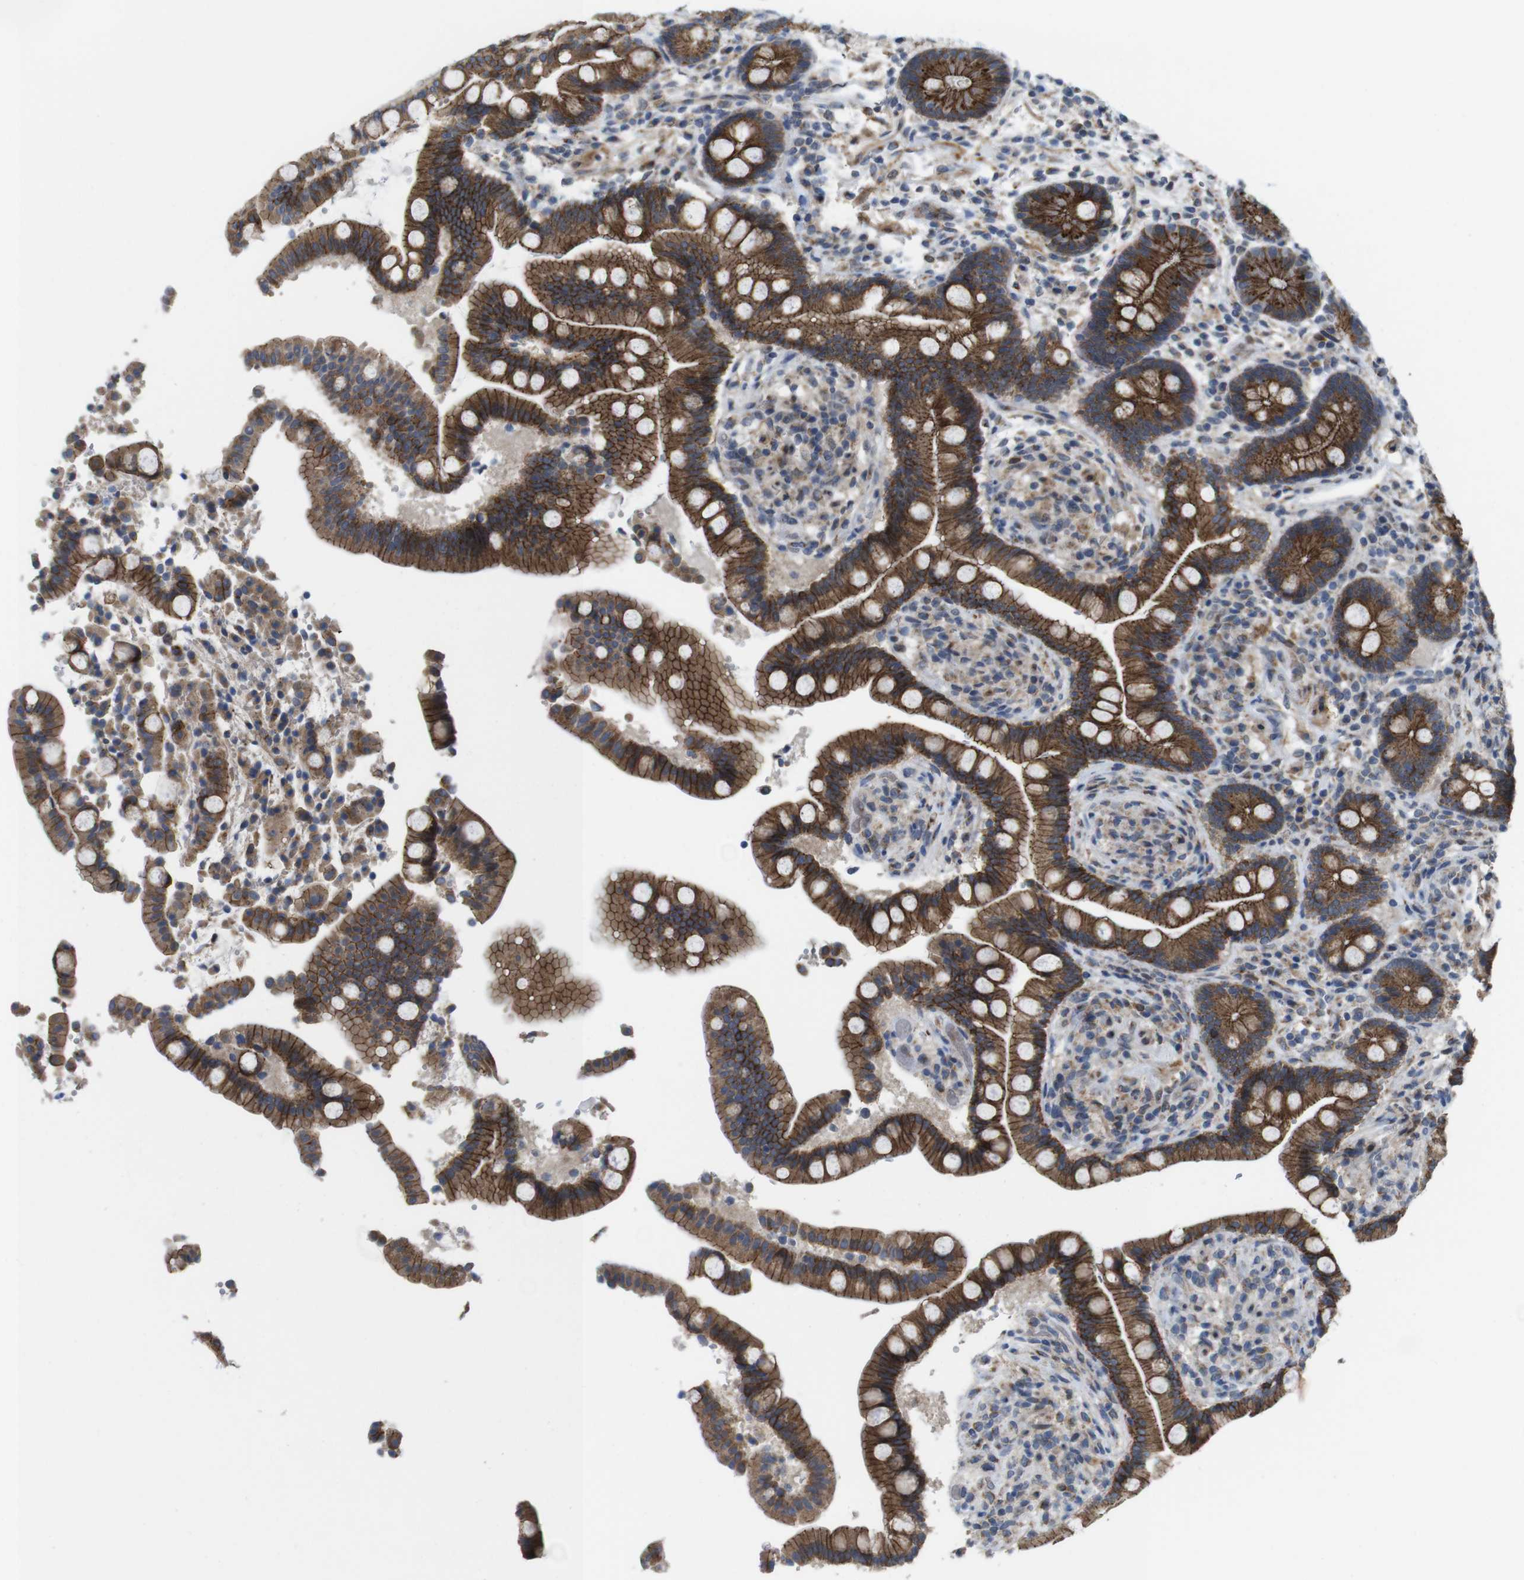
{"staining": {"intensity": "weak", "quantity": ">75%", "location": "cytoplasmic/membranous"}, "tissue": "colon", "cell_type": "Endothelial cells", "image_type": "normal", "snomed": [{"axis": "morphology", "description": "Normal tissue, NOS"}, {"axis": "topography", "description": "Colon"}], "caption": "A photomicrograph of human colon stained for a protein demonstrates weak cytoplasmic/membranous brown staining in endothelial cells. The staining was performed using DAB (3,3'-diaminobenzidine) to visualize the protein expression in brown, while the nuclei were stained in blue with hematoxylin (Magnification: 20x).", "gene": "EFCAB14", "patient": {"sex": "male", "age": 73}}